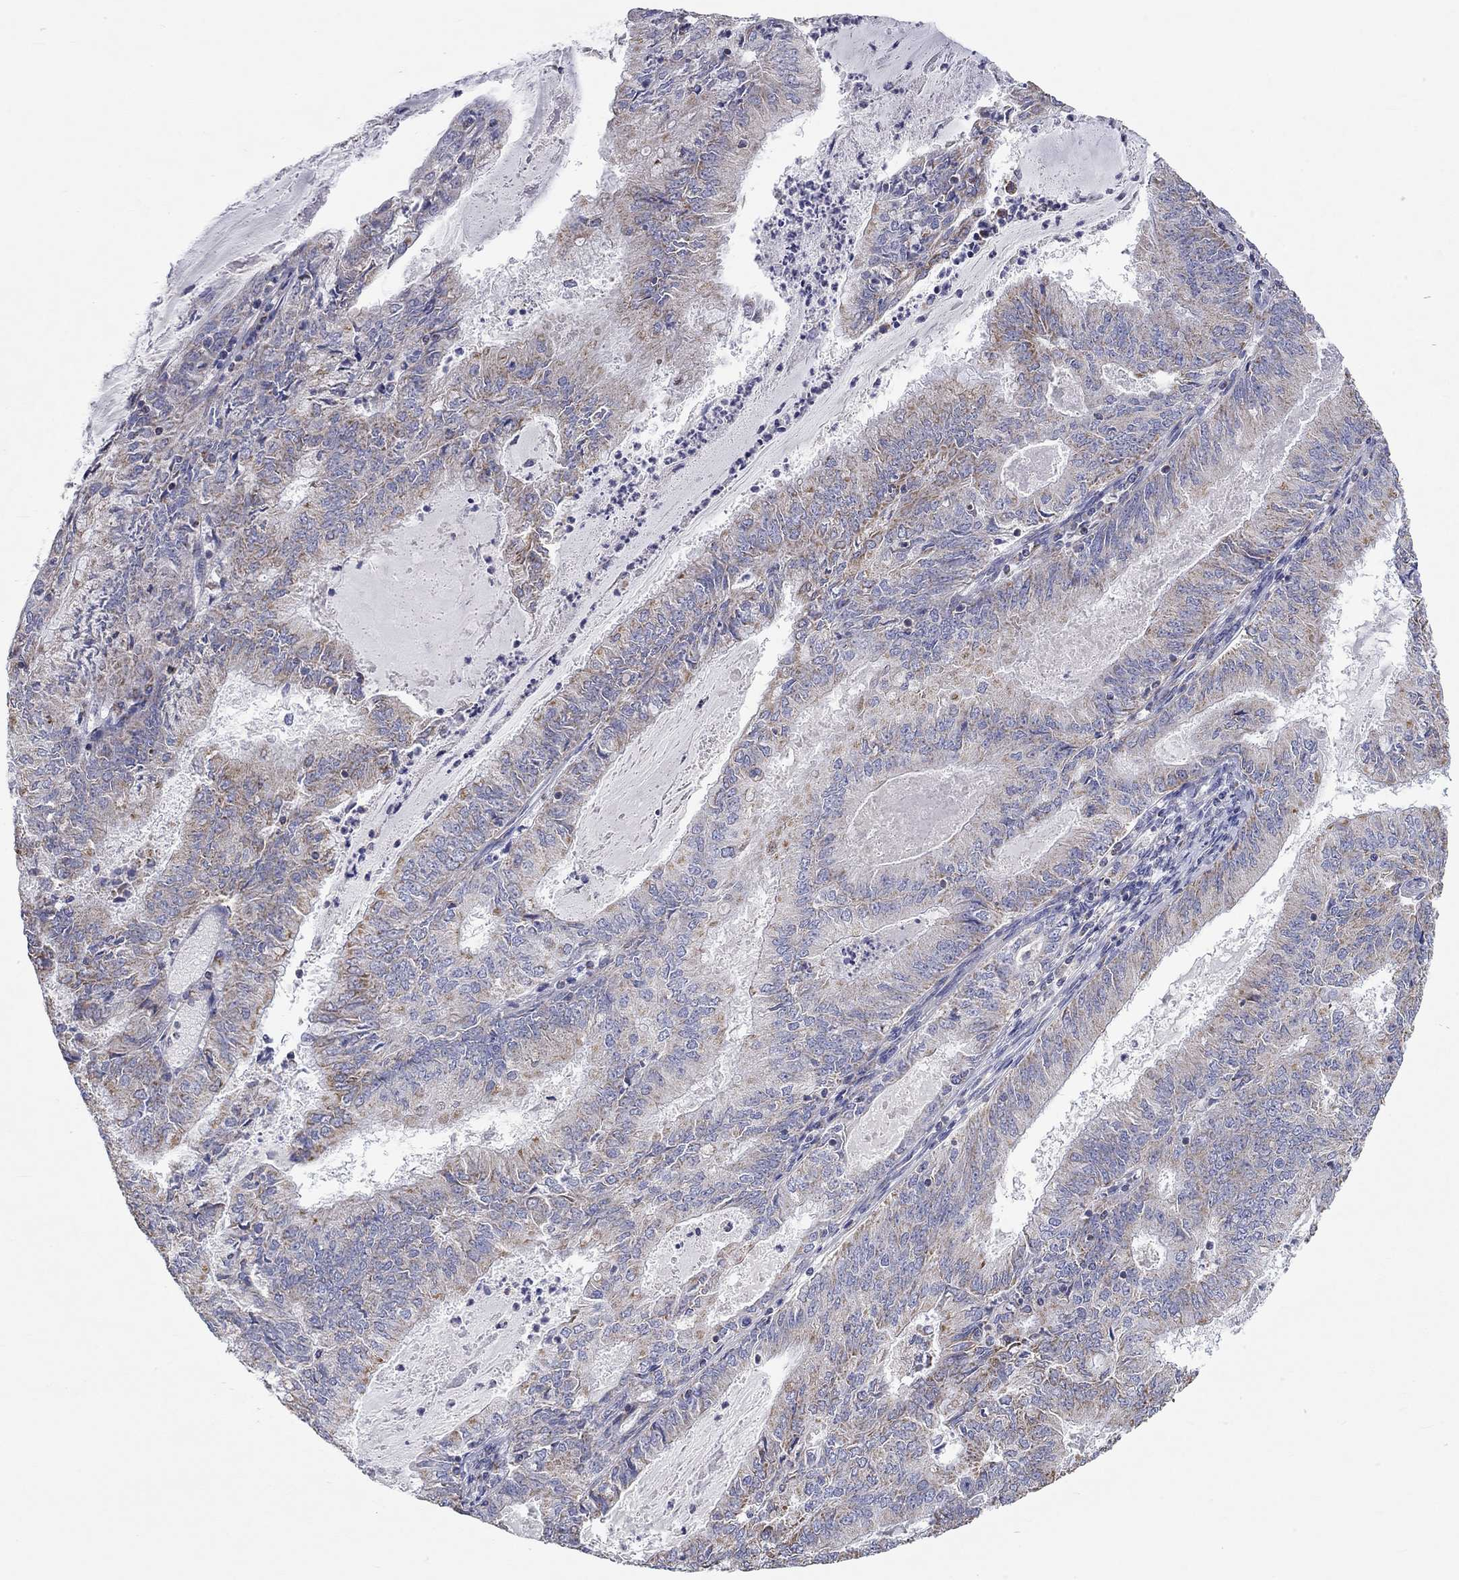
{"staining": {"intensity": "strong", "quantity": "<25%", "location": "cytoplasmic/membranous"}, "tissue": "endometrial cancer", "cell_type": "Tumor cells", "image_type": "cancer", "snomed": [{"axis": "morphology", "description": "Adenocarcinoma, NOS"}, {"axis": "topography", "description": "Endometrium"}], "caption": "Protein expression analysis of human endometrial adenocarcinoma reveals strong cytoplasmic/membranous positivity in approximately <25% of tumor cells.", "gene": "RCAN1", "patient": {"sex": "female", "age": 57}}